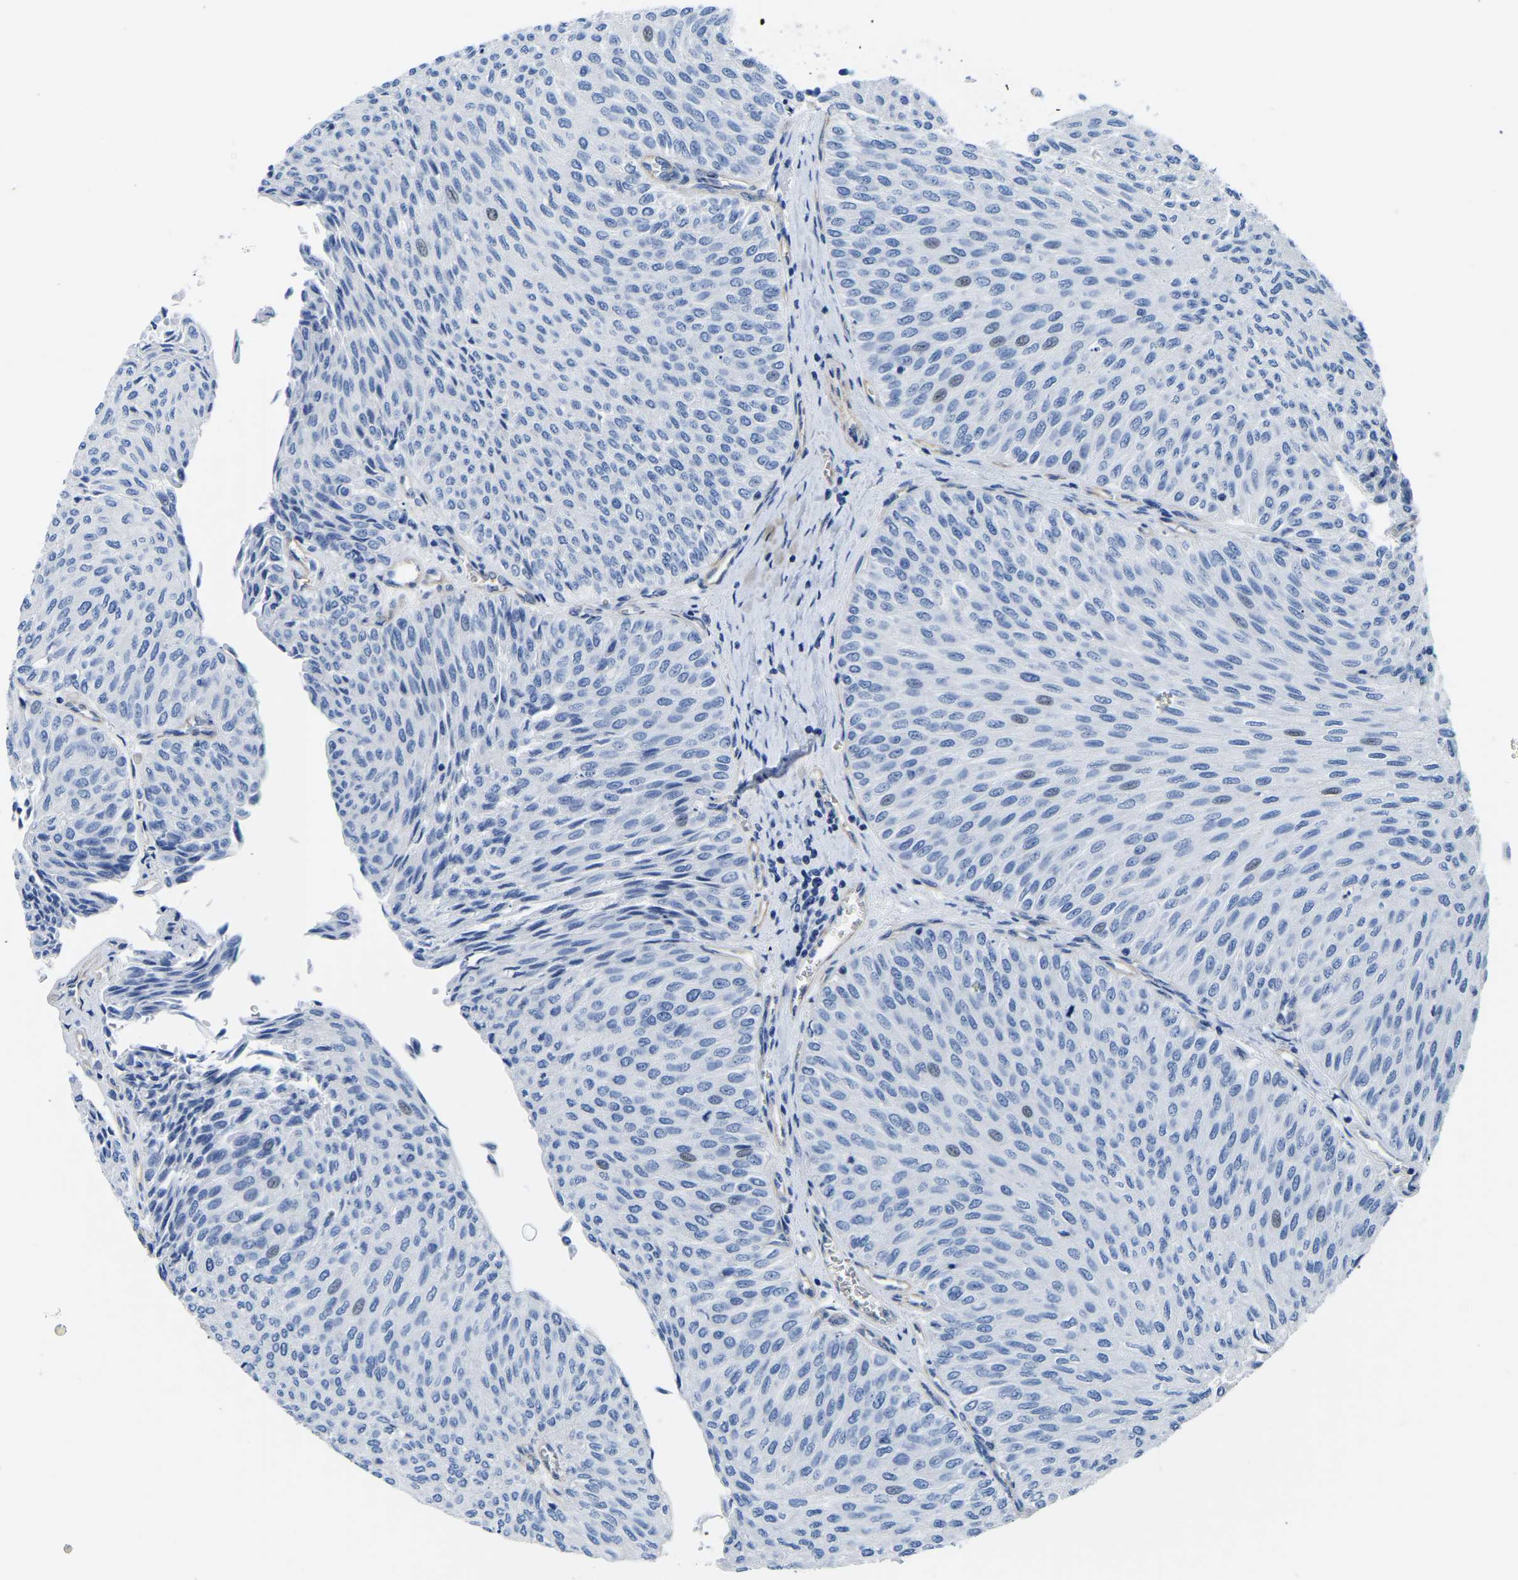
{"staining": {"intensity": "negative", "quantity": "none", "location": "none"}, "tissue": "urothelial cancer", "cell_type": "Tumor cells", "image_type": "cancer", "snomed": [{"axis": "morphology", "description": "Urothelial carcinoma, Low grade"}, {"axis": "topography", "description": "Urinary bladder"}], "caption": "Low-grade urothelial carcinoma was stained to show a protein in brown. There is no significant expression in tumor cells.", "gene": "UPK3A", "patient": {"sex": "male", "age": 78}}